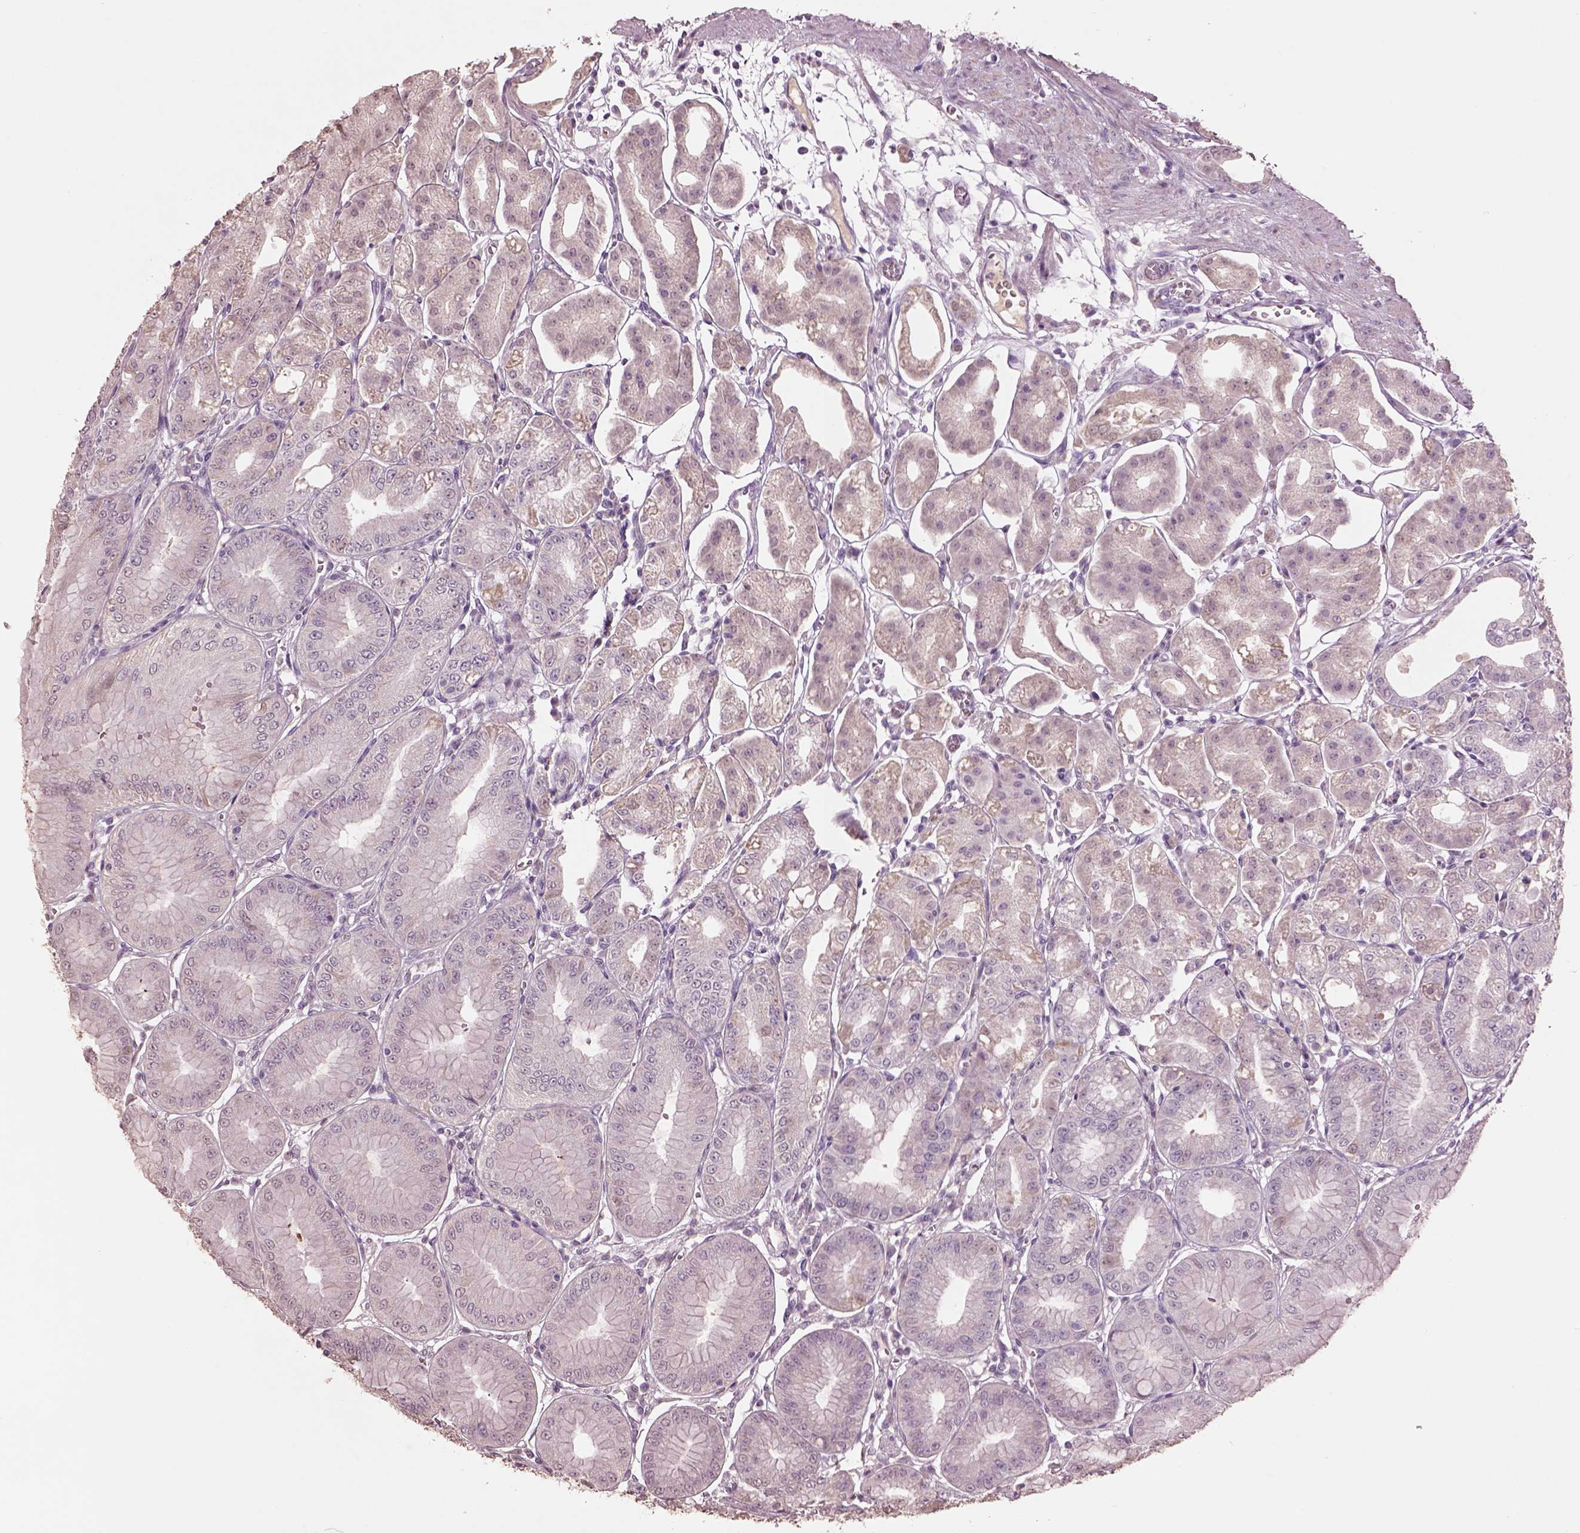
{"staining": {"intensity": "negative", "quantity": "none", "location": "none"}, "tissue": "stomach", "cell_type": "Glandular cells", "image_type": "normal", "snomed": [{"axis": "morphology", "description": "Normal tissue, NOS"}, {"axis": "topography", "description": "Stomach, lower"}], "caption": "Stomach stained for a protein using immunohistochemistry shows no staining glandular cells.", "gene": "KCNIP3", "patient": {"sex": "male", "age": 71}}